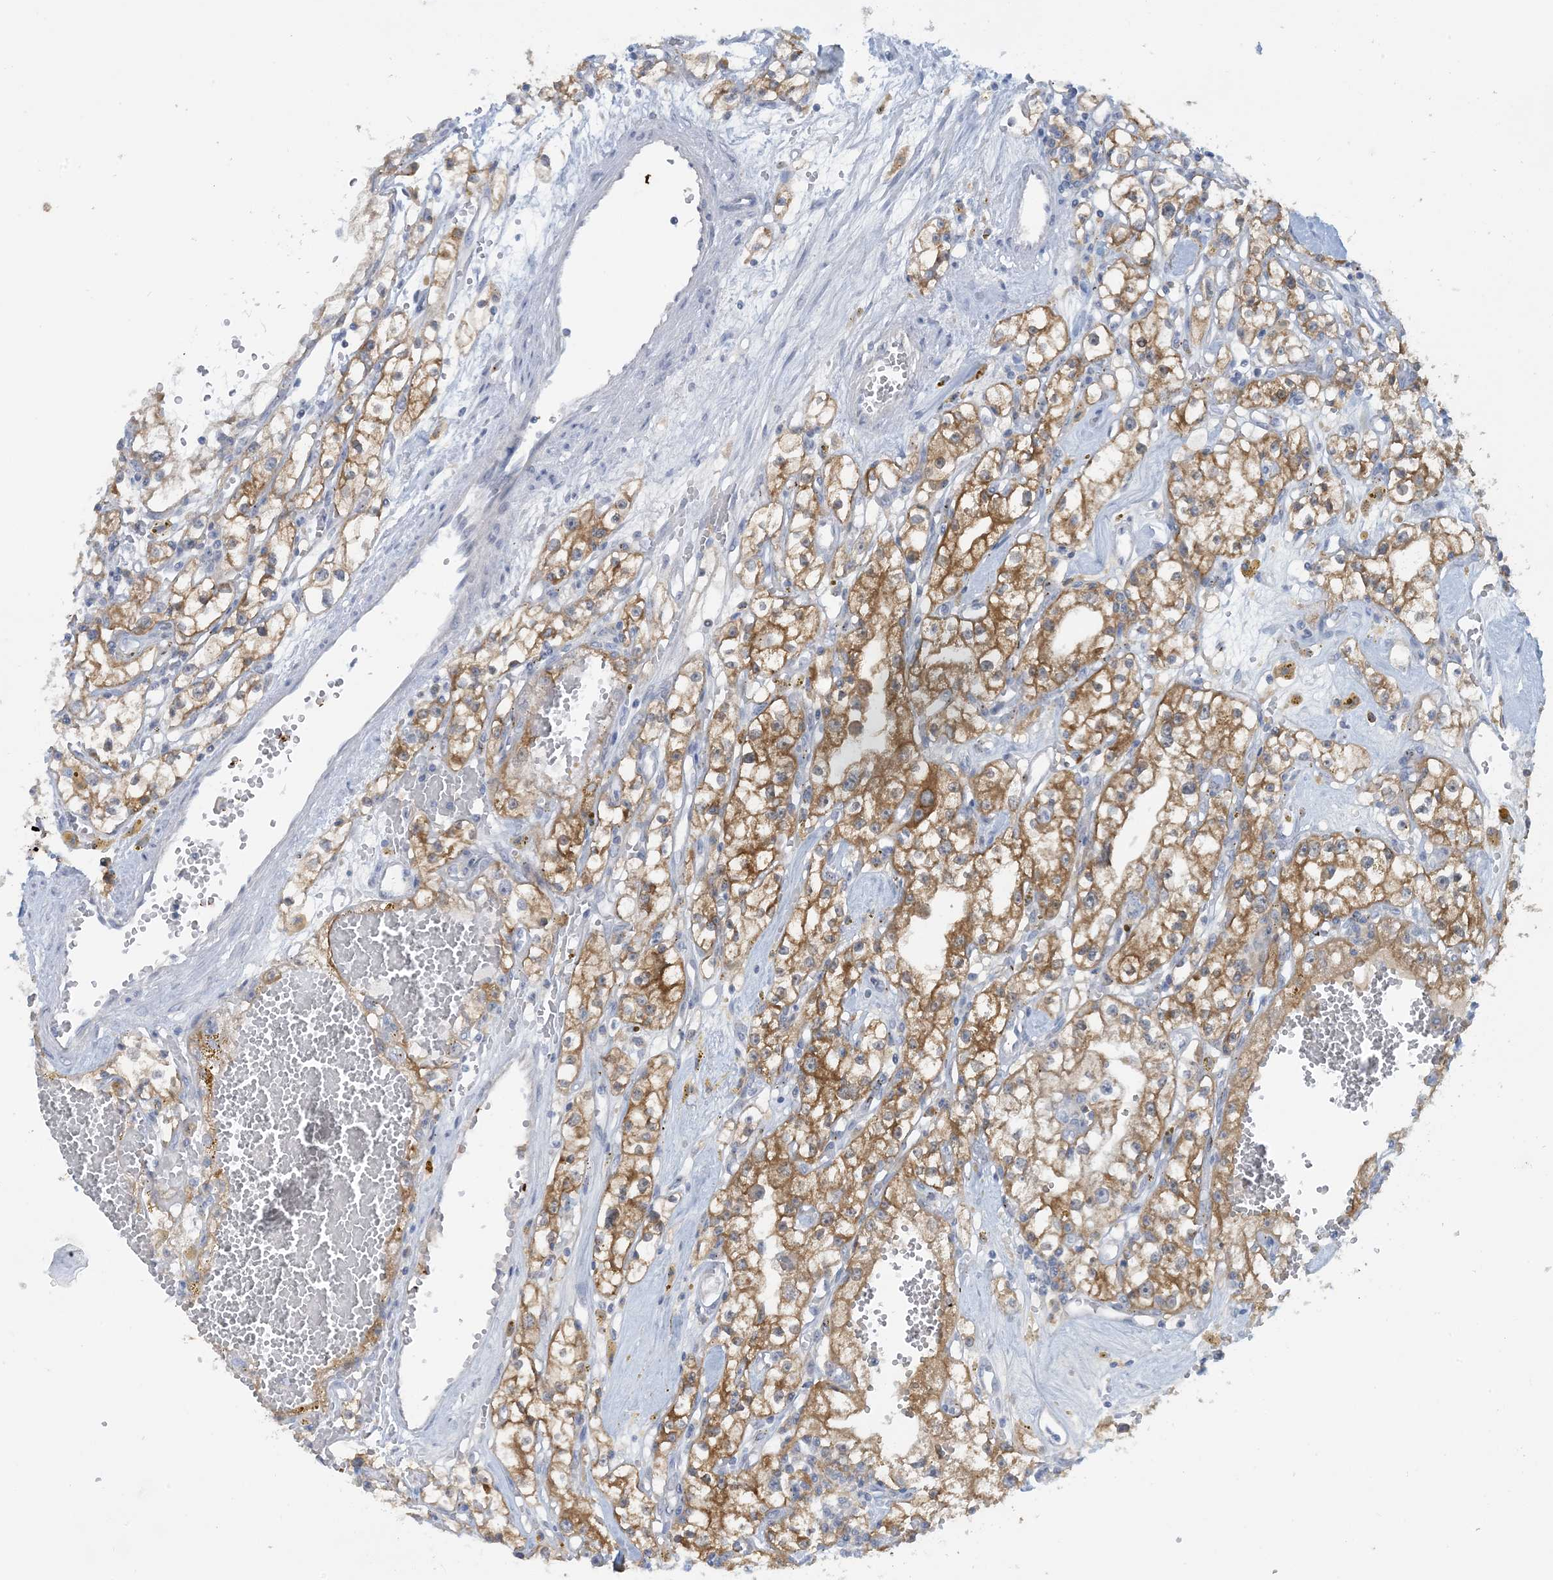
{"staining": {"intensity": "moderate", "quantity": ">75%", "location": "cytoplasmic/membranous"}, "tissue": "renal cancer", "cell_type": "Tumor cells", "image_type": "cancer", "snomed": [{"axis": "morphology", "description": "Adenocarcinoma, NOS"}, {"axis": "topography", "description": "Kidney"}], "caption": "Renal adenocarcinoma stained with DAB (3,3'-diaminobenzidine) immunohistochemistry (IHC) reveals medium levels of moderate cytoplasmic/membranous staining in about >75% of tumor cells.", "gene": "MRPS18A", "patient": {"sex": "male", "age": 56}}